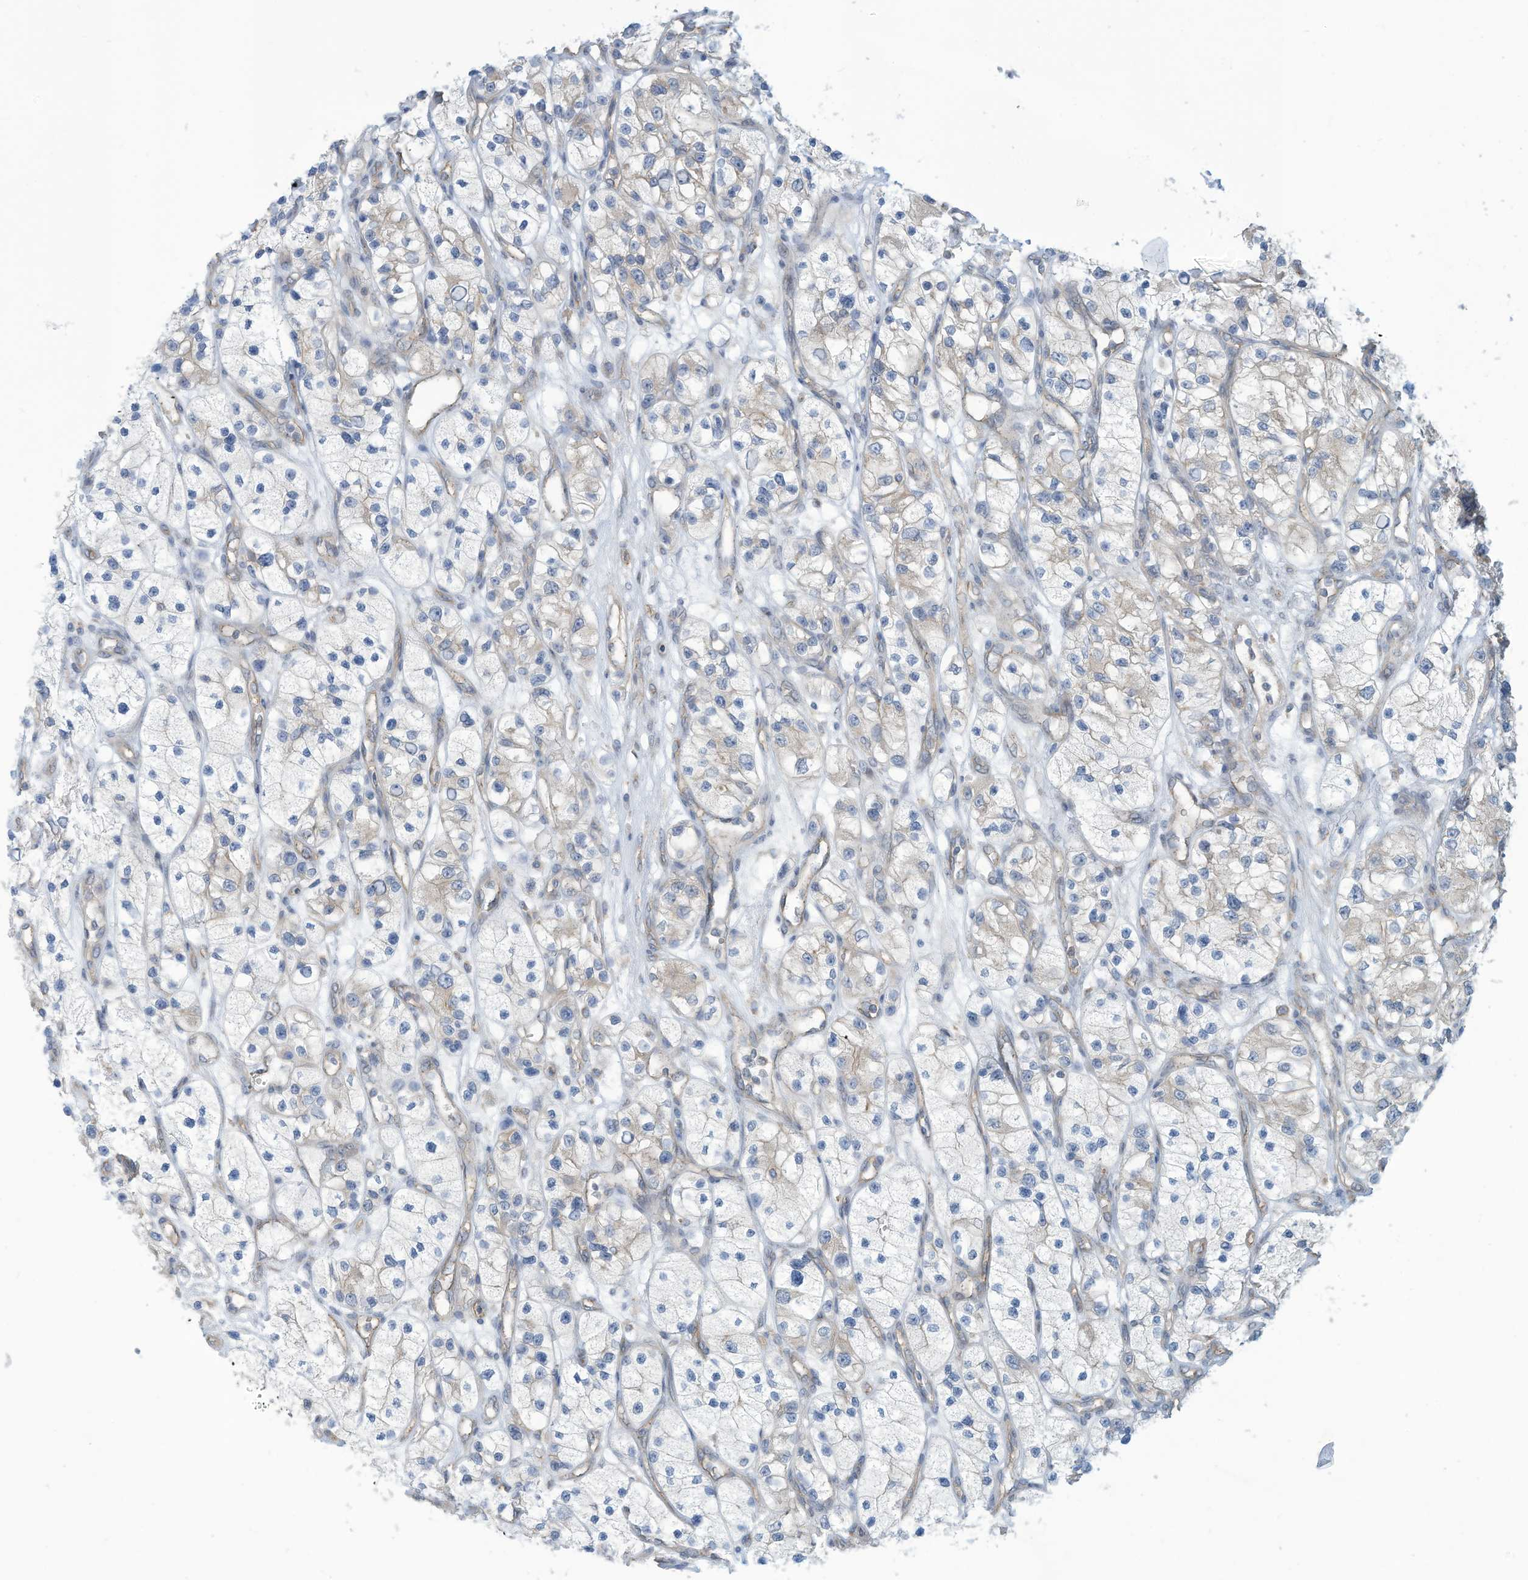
{"staining": {"intensity": "negative", "quantity": "none", "location": "none"}, "tissue": "renal cancer", "cell_type": "Tumor cells", "image_type": "cancer", "snomed": [{"axis": "morphology", "description": "Adenocarcinoma, NOS"}, {"axis": "topography", "description": "Kidney"}], "caption": "Immunohistochemical staining of renal cancer displays no significant expression in tumor cells. The staining is performed using DAB brown chromogen with nuclei counter-stained in using hematoxylin.", "gene": "ADAT2", "patient": {"sex": "female", "age": 57}}